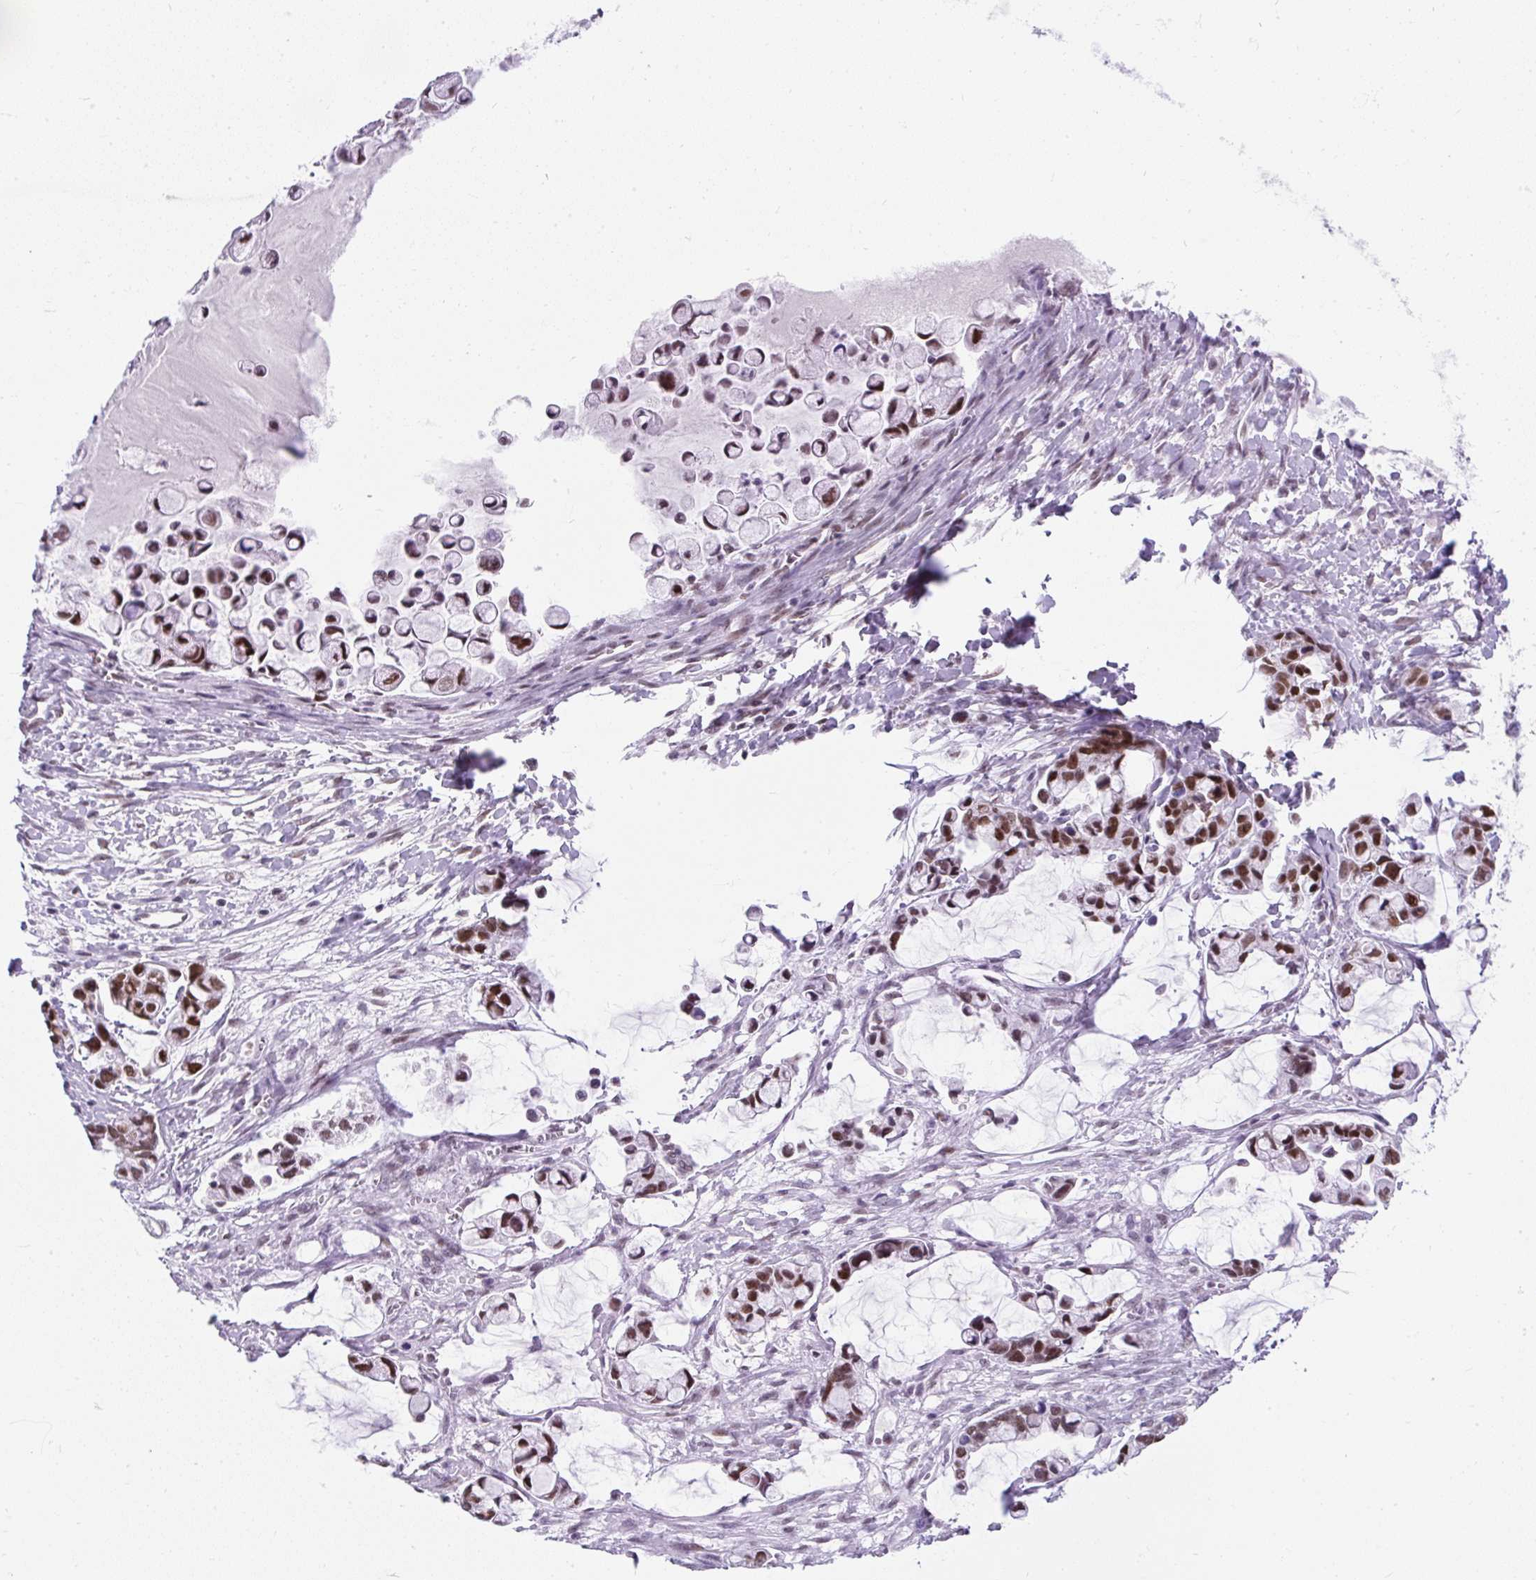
{"staining": {"intensity": "strong", "quantity": "25%-75%", "location": "nuclear"}, "tissue": "ovarian cancer", "cell_type": "Tumor cells", "image_type": "cancer", "snomed": [{"axis": "morphology", "description": "Cystadenocarcinoma, mucinous, NOS"}, {"axis": "topography", "description": "Ovary"}], "caption": "Immunohistochemical staining of ovarian mucinous cystadenocarcinoma demonstrates high levels of strong nuclear positivity in approximately 25%-75% of tumor cells.", "gene": "PLCXD2", "patient": {"sex": "female", "age": 63}}